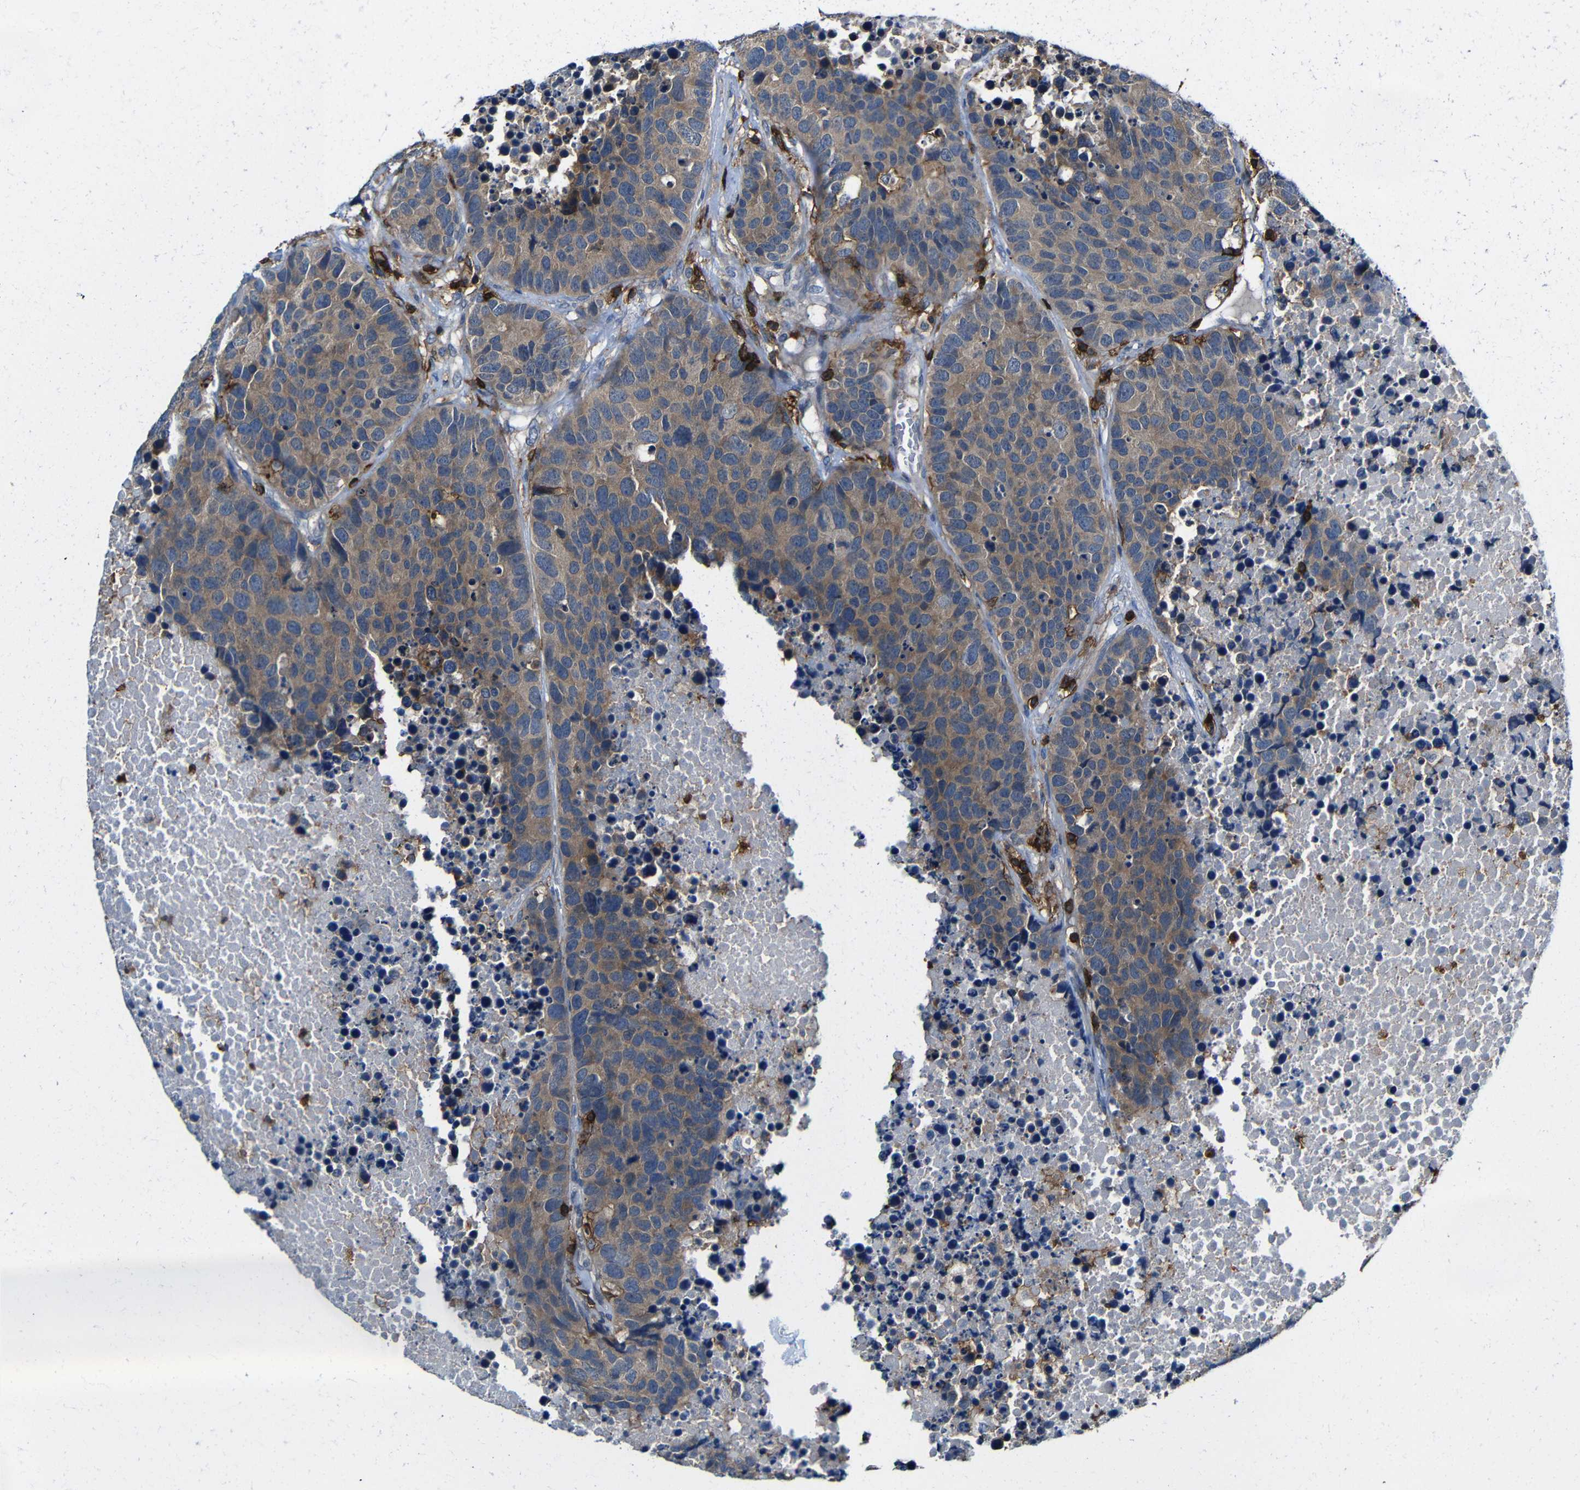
{"staining": {"intensity": "moderate", "quantity": ">75%", "location": "cytoplasmic/membranous"}, "tissue": "carcinoid", "cell_type": "Tumor cells", "image_type": "cancer", "snomed": [{"axis": "morphology", "description": "Carcinoid, malignant, NOS"}, {"axis": "topography", "description": "Lung"}], "caption": "IHC of carcinoid (malignant) demonstrates medium levels of moderate cytoplasmic/membranous positivity in about >75% of tumor cells. Nuclei are stained in blue.", "gene": "P2RY12", "patient": {"sex": "male", "age": 60}}